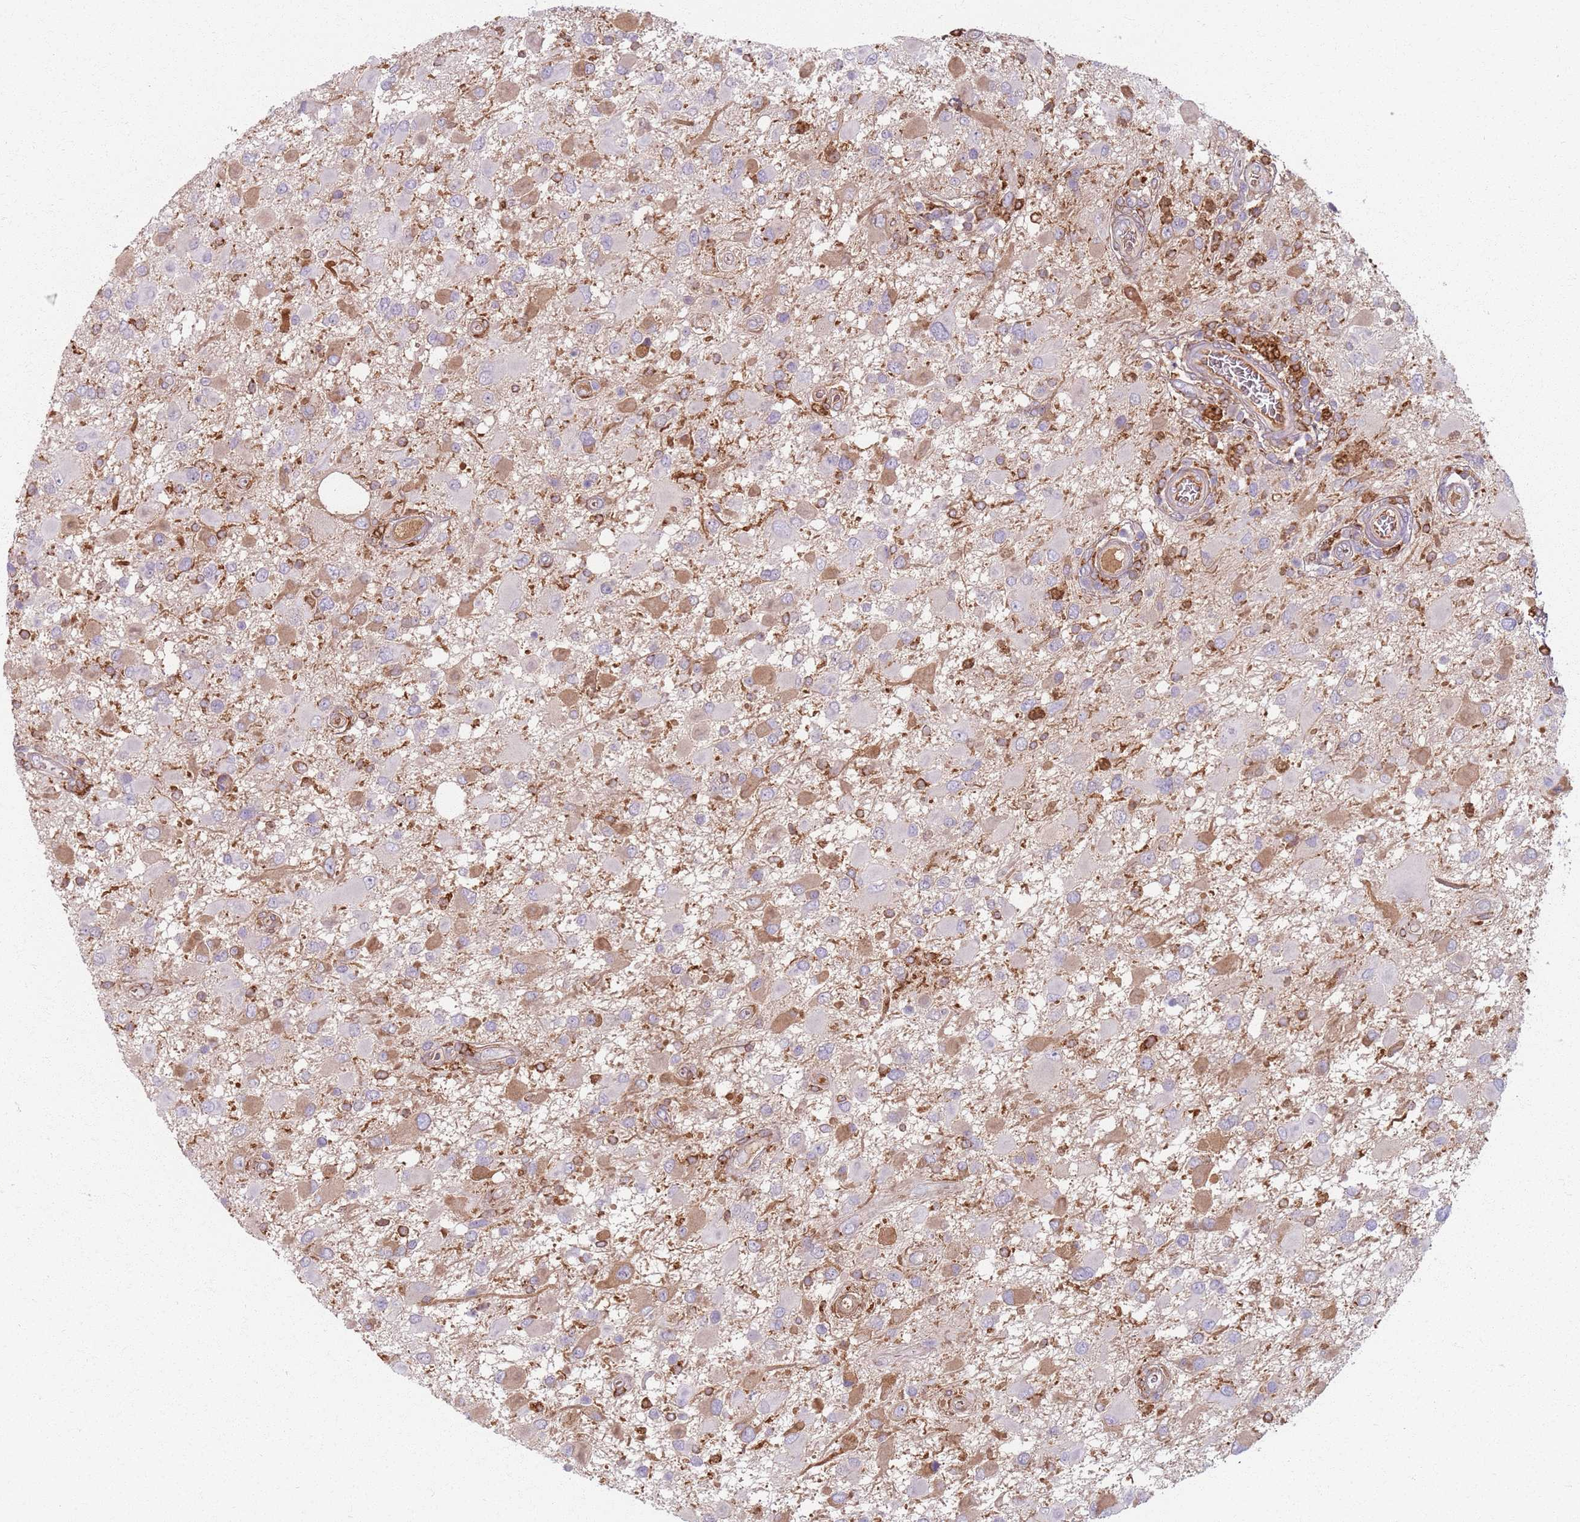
{"staining": {"intensity": "negative", "quantity": "none", "location": "none"}, "tissue": "glioma", "cell_type": "Tumor cells", "image_type": "cancer", "snomed": [{"axis": "morphology", "description": "Glioma, malignant, High grade"}, {"axis": "topography", "description": "Brain"}], "caption": "Glioma was stained to show a protein in brown. There is no significant expression in tumor cells.", "gene": "COLGALT1", "patient": {"sex": "male", "age": 53}}